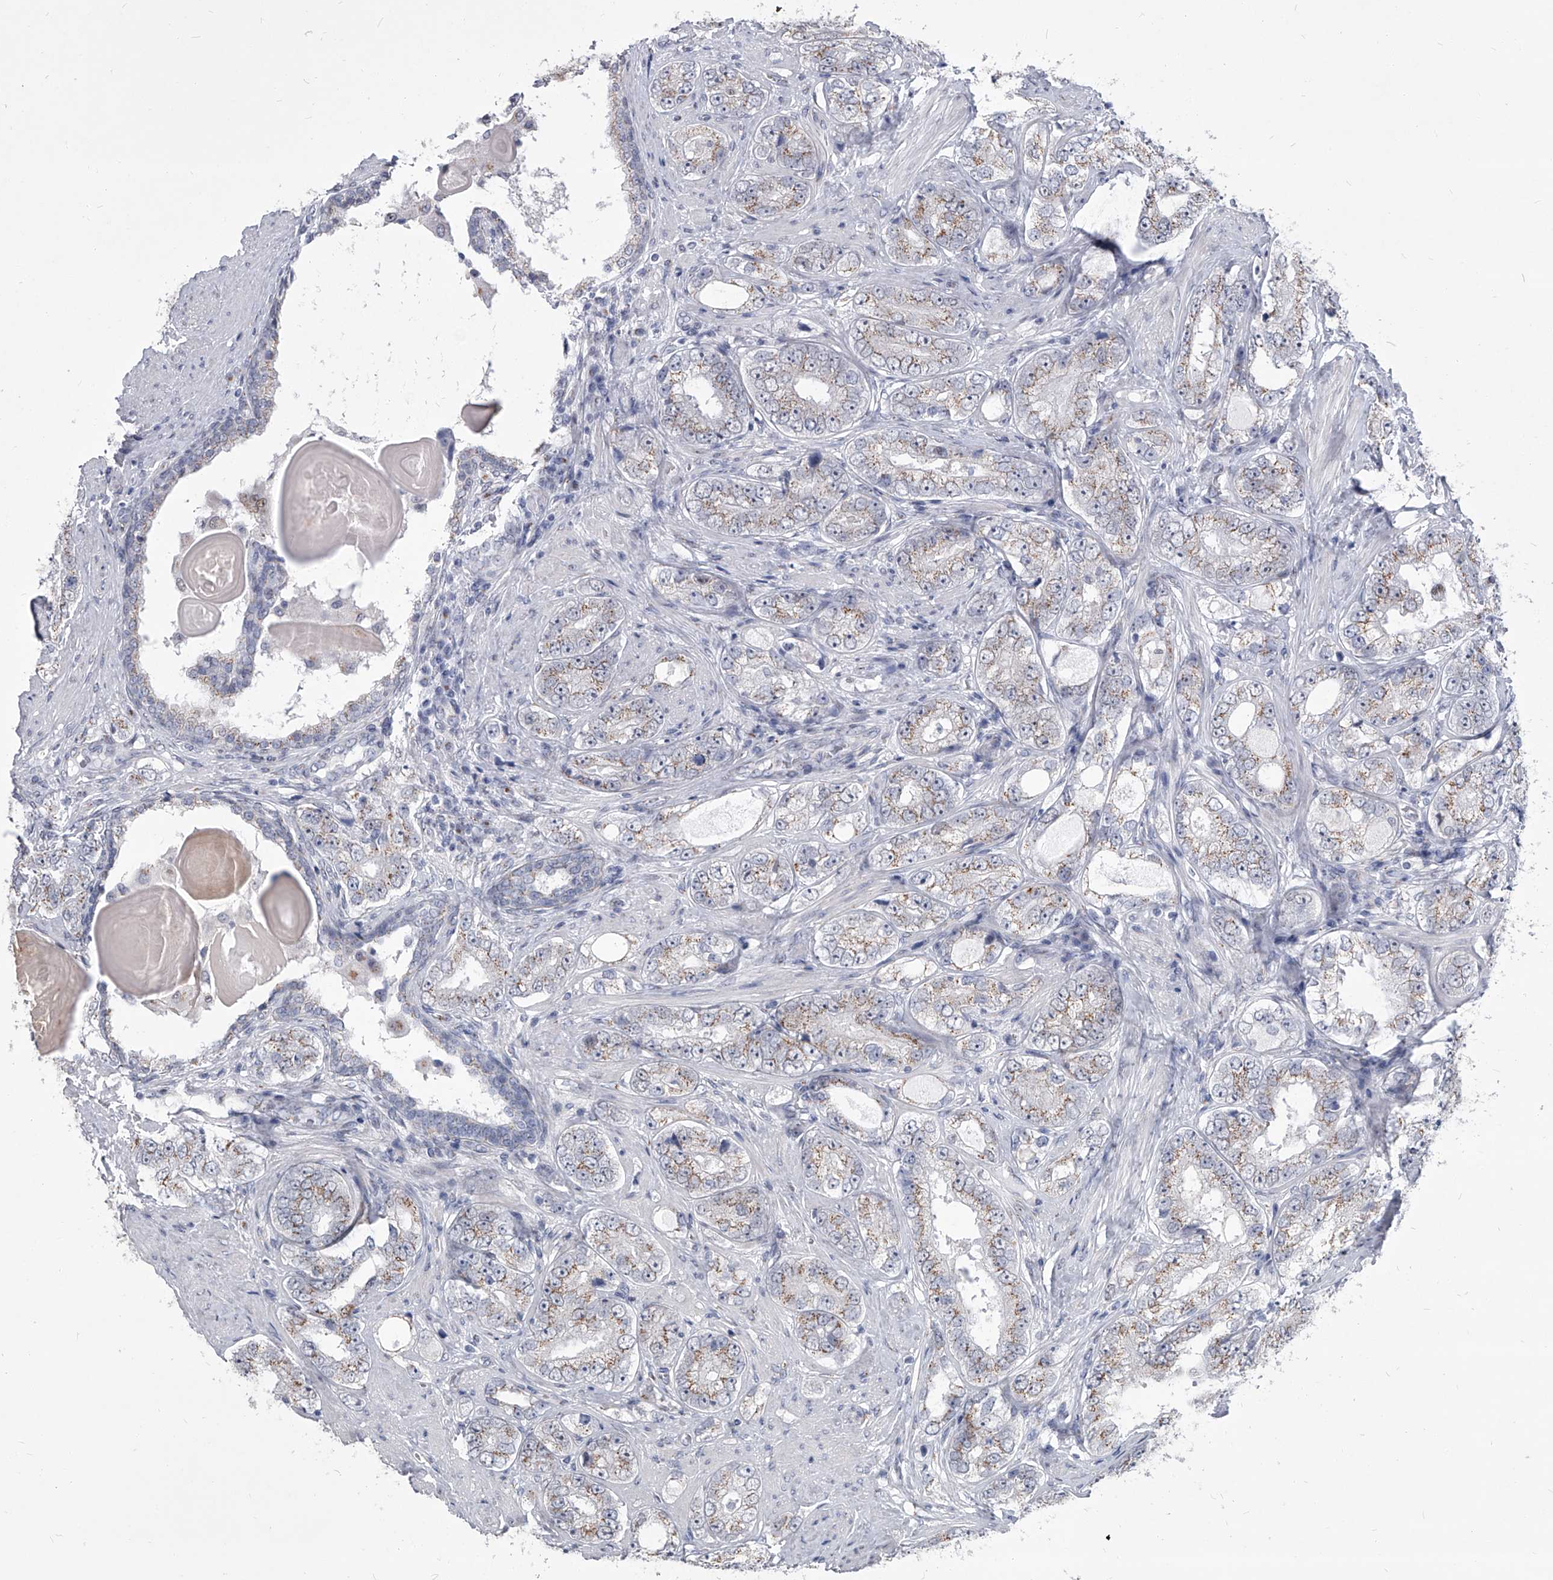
{"staining": {"intensity": "moderate", "quantity": "25%-75%", "location": "cytoplasmic/membranous"}, "tissue": "prostate cancer", "cell_type": "Tumor cells", "image_type": "cancer", "snomed": [{"axis": "morphology", "description": "Adenocarcinoma, High grade"}, {"axis": "topography", "description": "Prostate"}], "caption": "The photomicrograph reveals immunohistochemical staining of prostate cancer (adenocarcinoma (high-grade)). There is moderate cytoplasmic/membranous expression is identified in about 25%-75% of tumor cells.", "gene": "EVA1C", "patient": {"sex": "male", "age": 56}}